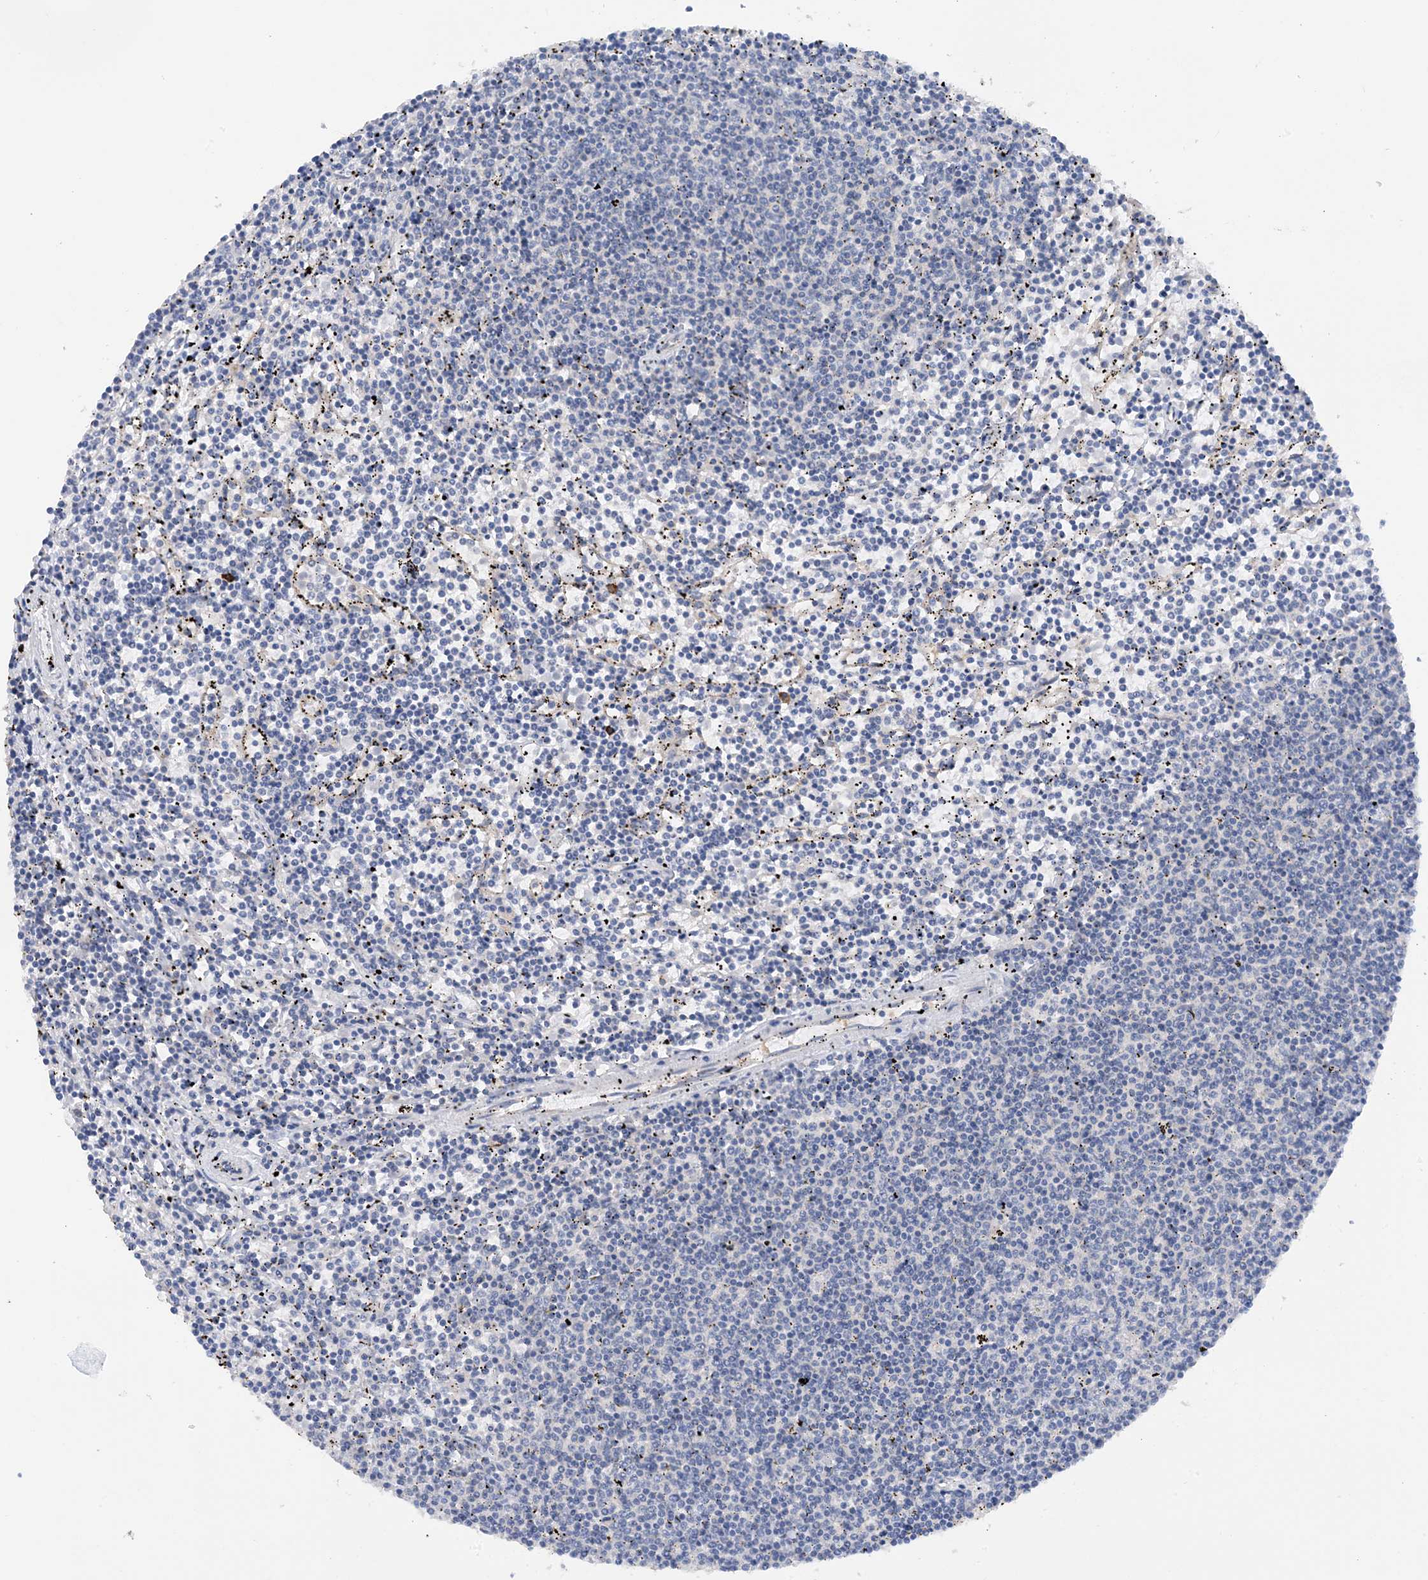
{"staining": {"intensity": "negative", "quantity": "none", "location": "none"}, "tissue": "lymphoma", "cell_type": "Tumor cells", "image_type": "cancer", "snomed": [{"axis": "morphology", "description": "Malignant lymphoma, non-Hodgkin's type, Low grade"}, {"axis": "topography", "description": "Spleen"}], "caption": "An IHC photomicrograph of lymphoma is shown. There is no staining in tumor cells of lymphoma.", "gene": "SLC5A11", "patient": {"sex": "female", "age": 50}}